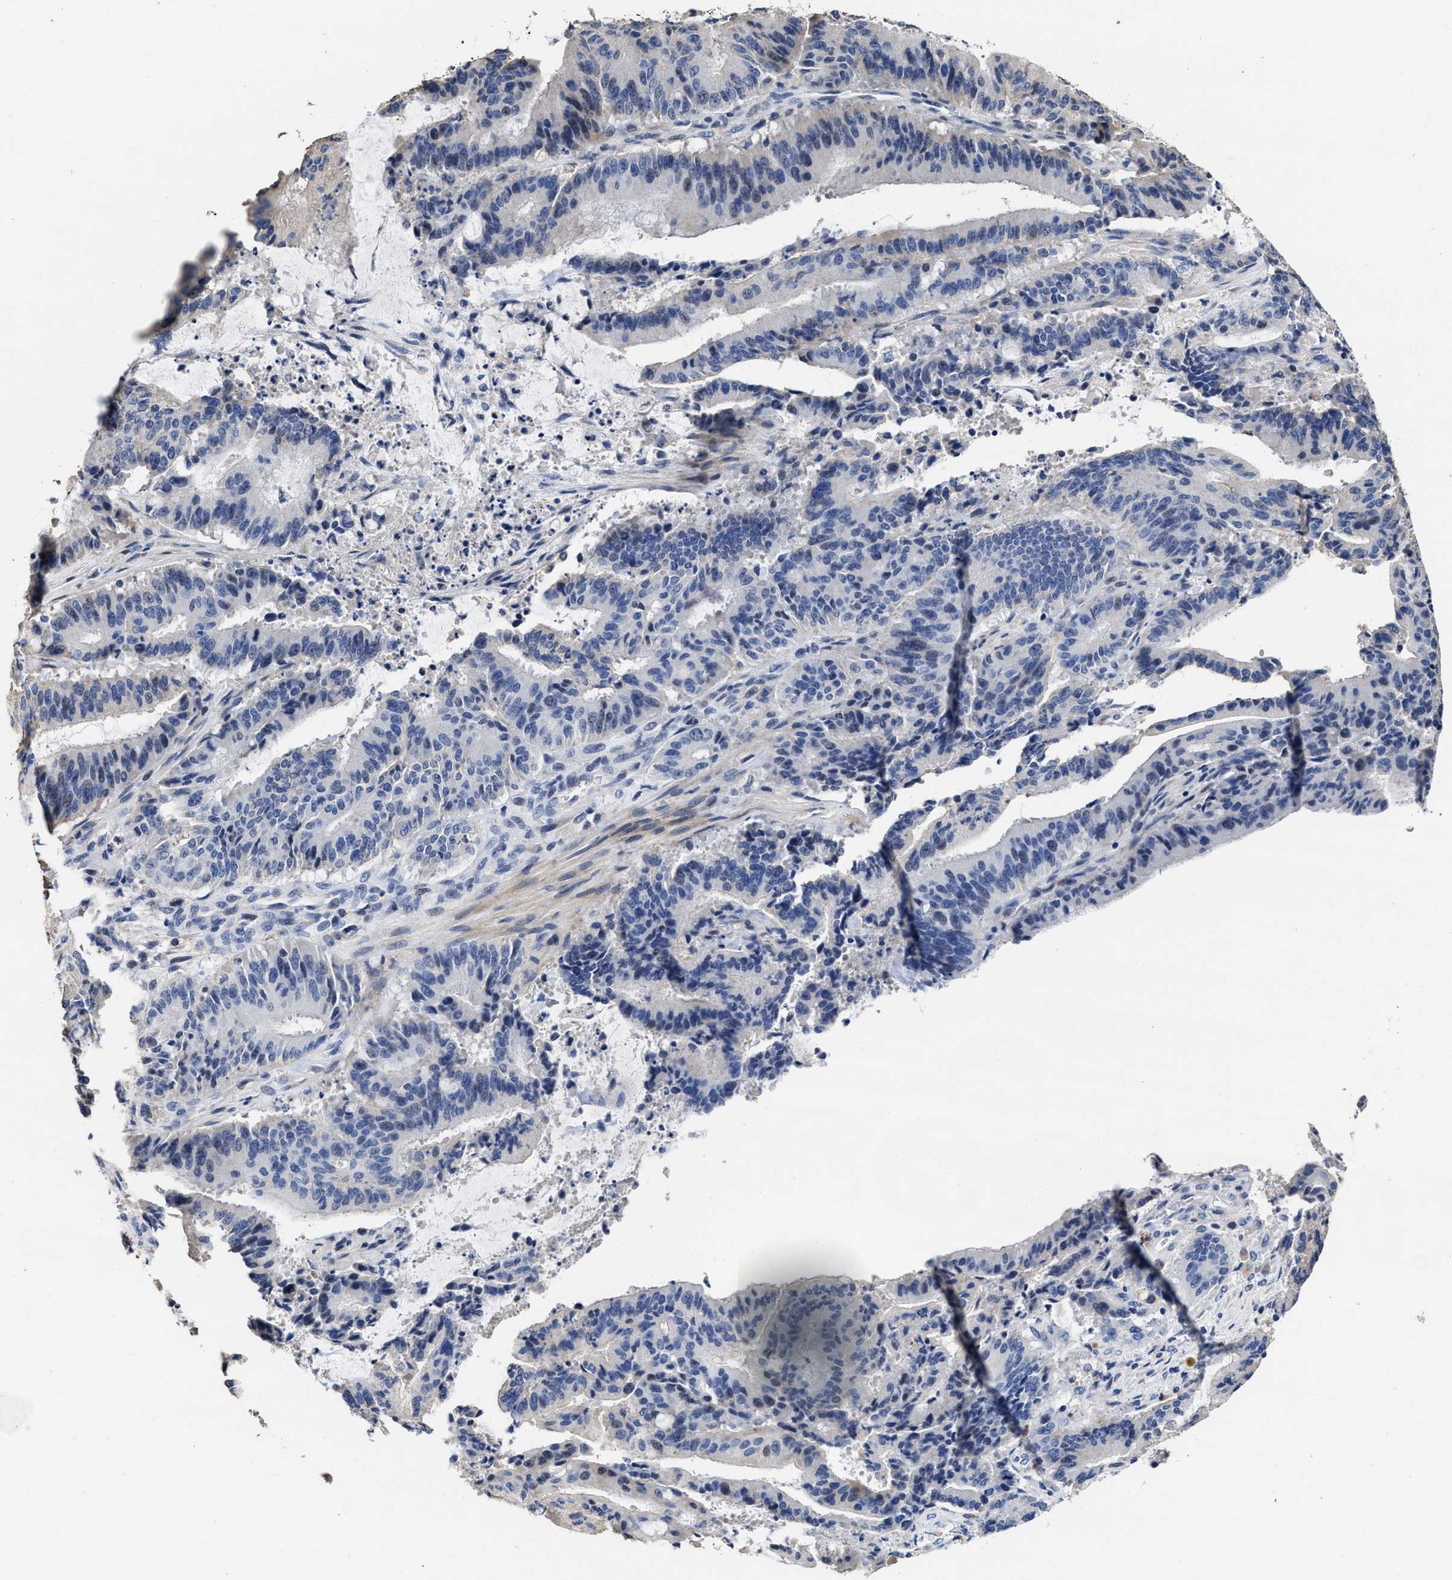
{"staining": {"intensity": "negative", "quantity": "none", "location": "none"}, "tissue": "liver cancer", "cell_type": "Tumor cells", "image_type": "cancer", "snomed": [{"axis": "morphology", "description": "Normal tissue, NOS"}, {"axis": "morphology", "description": "Cholangiocarcinoma"}, {"axis": "topography", "description": "Liver"}, {"axis": "topography", "description": "Peripheral nerve tissue"}], "caption": "The photomicrograph shows no significant positivity in tumor cells of liver cholangiocarcinoma. (DAB immunohistochemistry (IHC) with hematoxylin counter stain).", "gene": "ZFAT", "patient": {"sex": "female", "age": 73}}